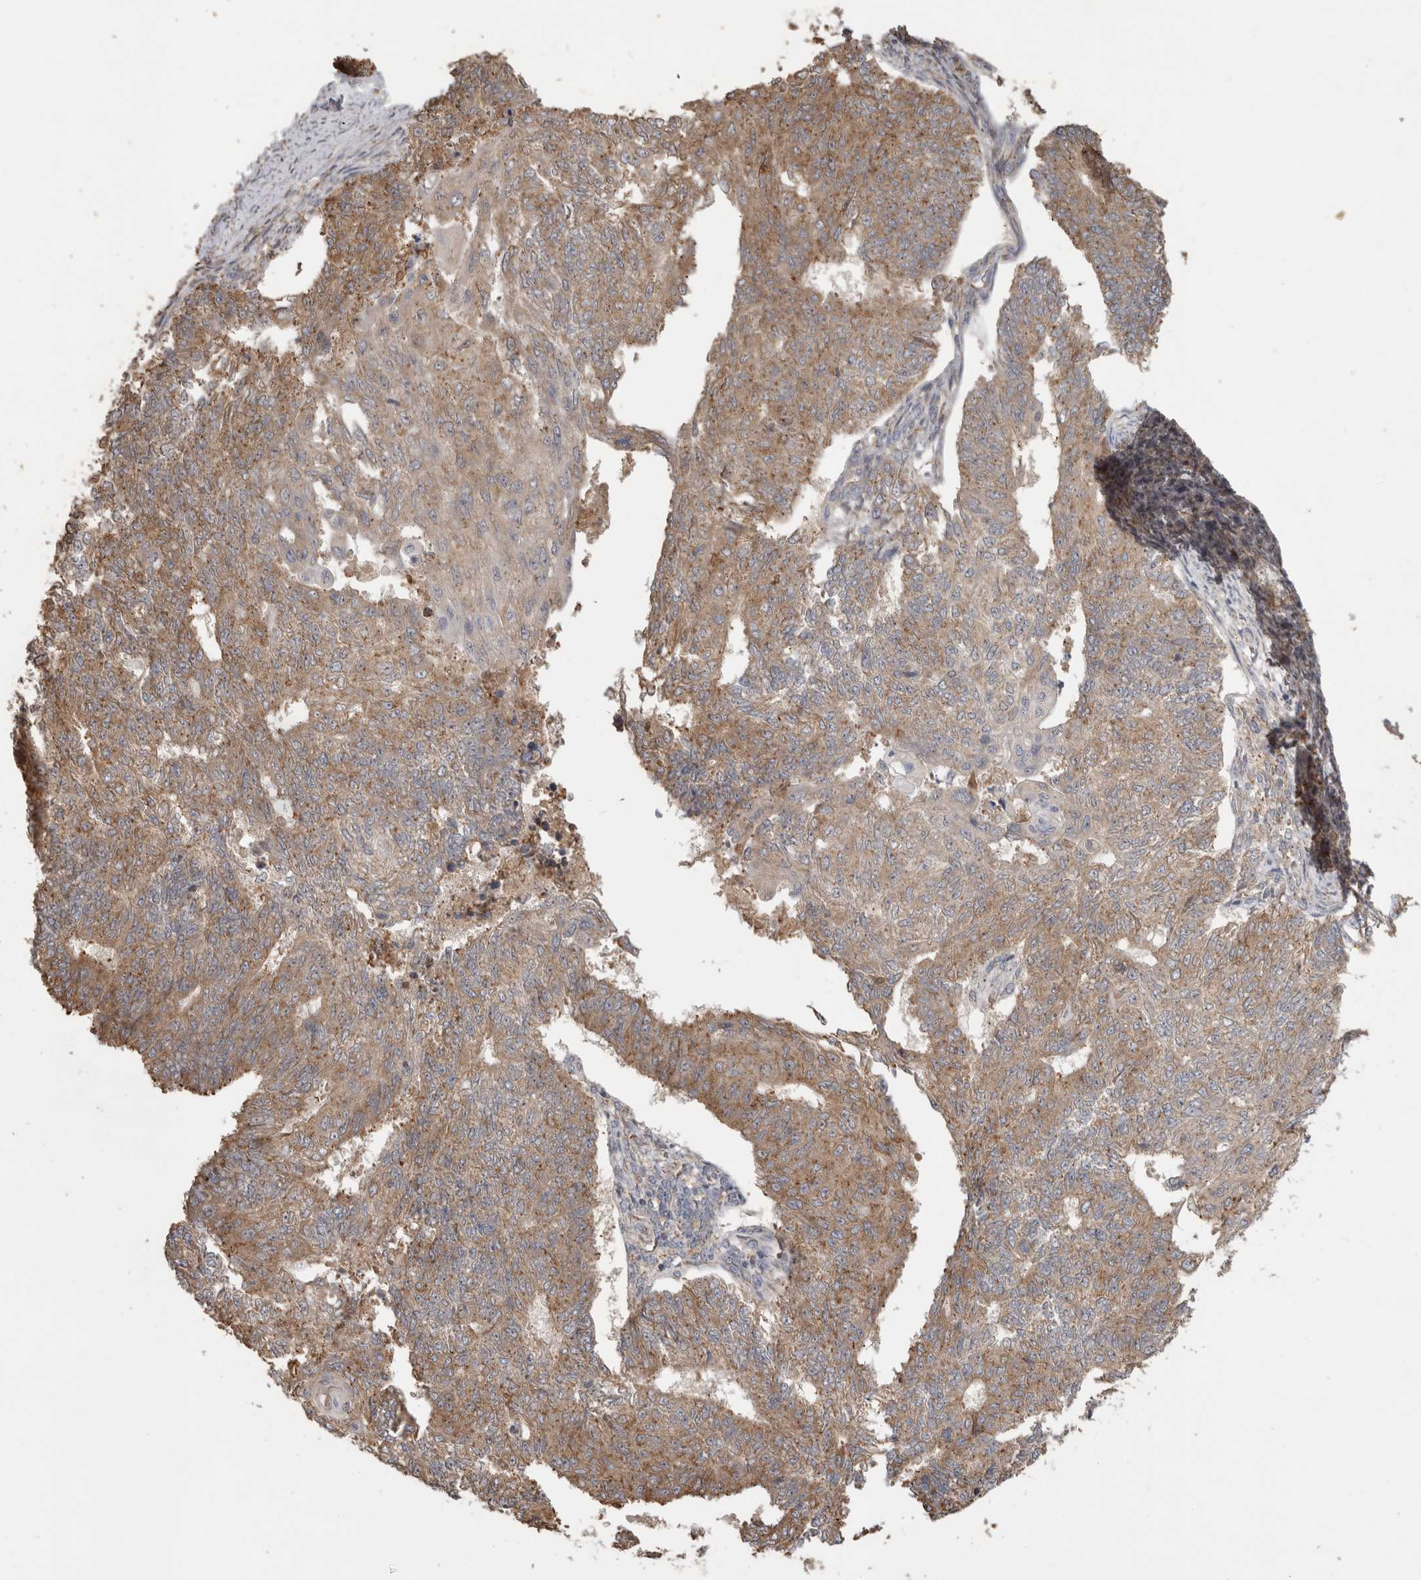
{"staining": {"intensity": "weak", "quantity": ">75%", "location": "cytoplasmic/membranous"}, "tissue": "endometrial cancer", "cell_type": "Tumor cells", "image_type": "cancer", "snomed": [{"axis": "morphology", "description": "Adenocarcinoma, NOS"}, {"axis": "topography", "description": "Endometrium"}], "caption": "Immunohistochemical staining of endometrial cancer (adenocarcinoma) demonstrates low levels of weak cytoplasmic/membranous positivity in approximately >75% of tumor cells.", "gene": "TBCE", "patient": {"sex": "female", "age": 32}}